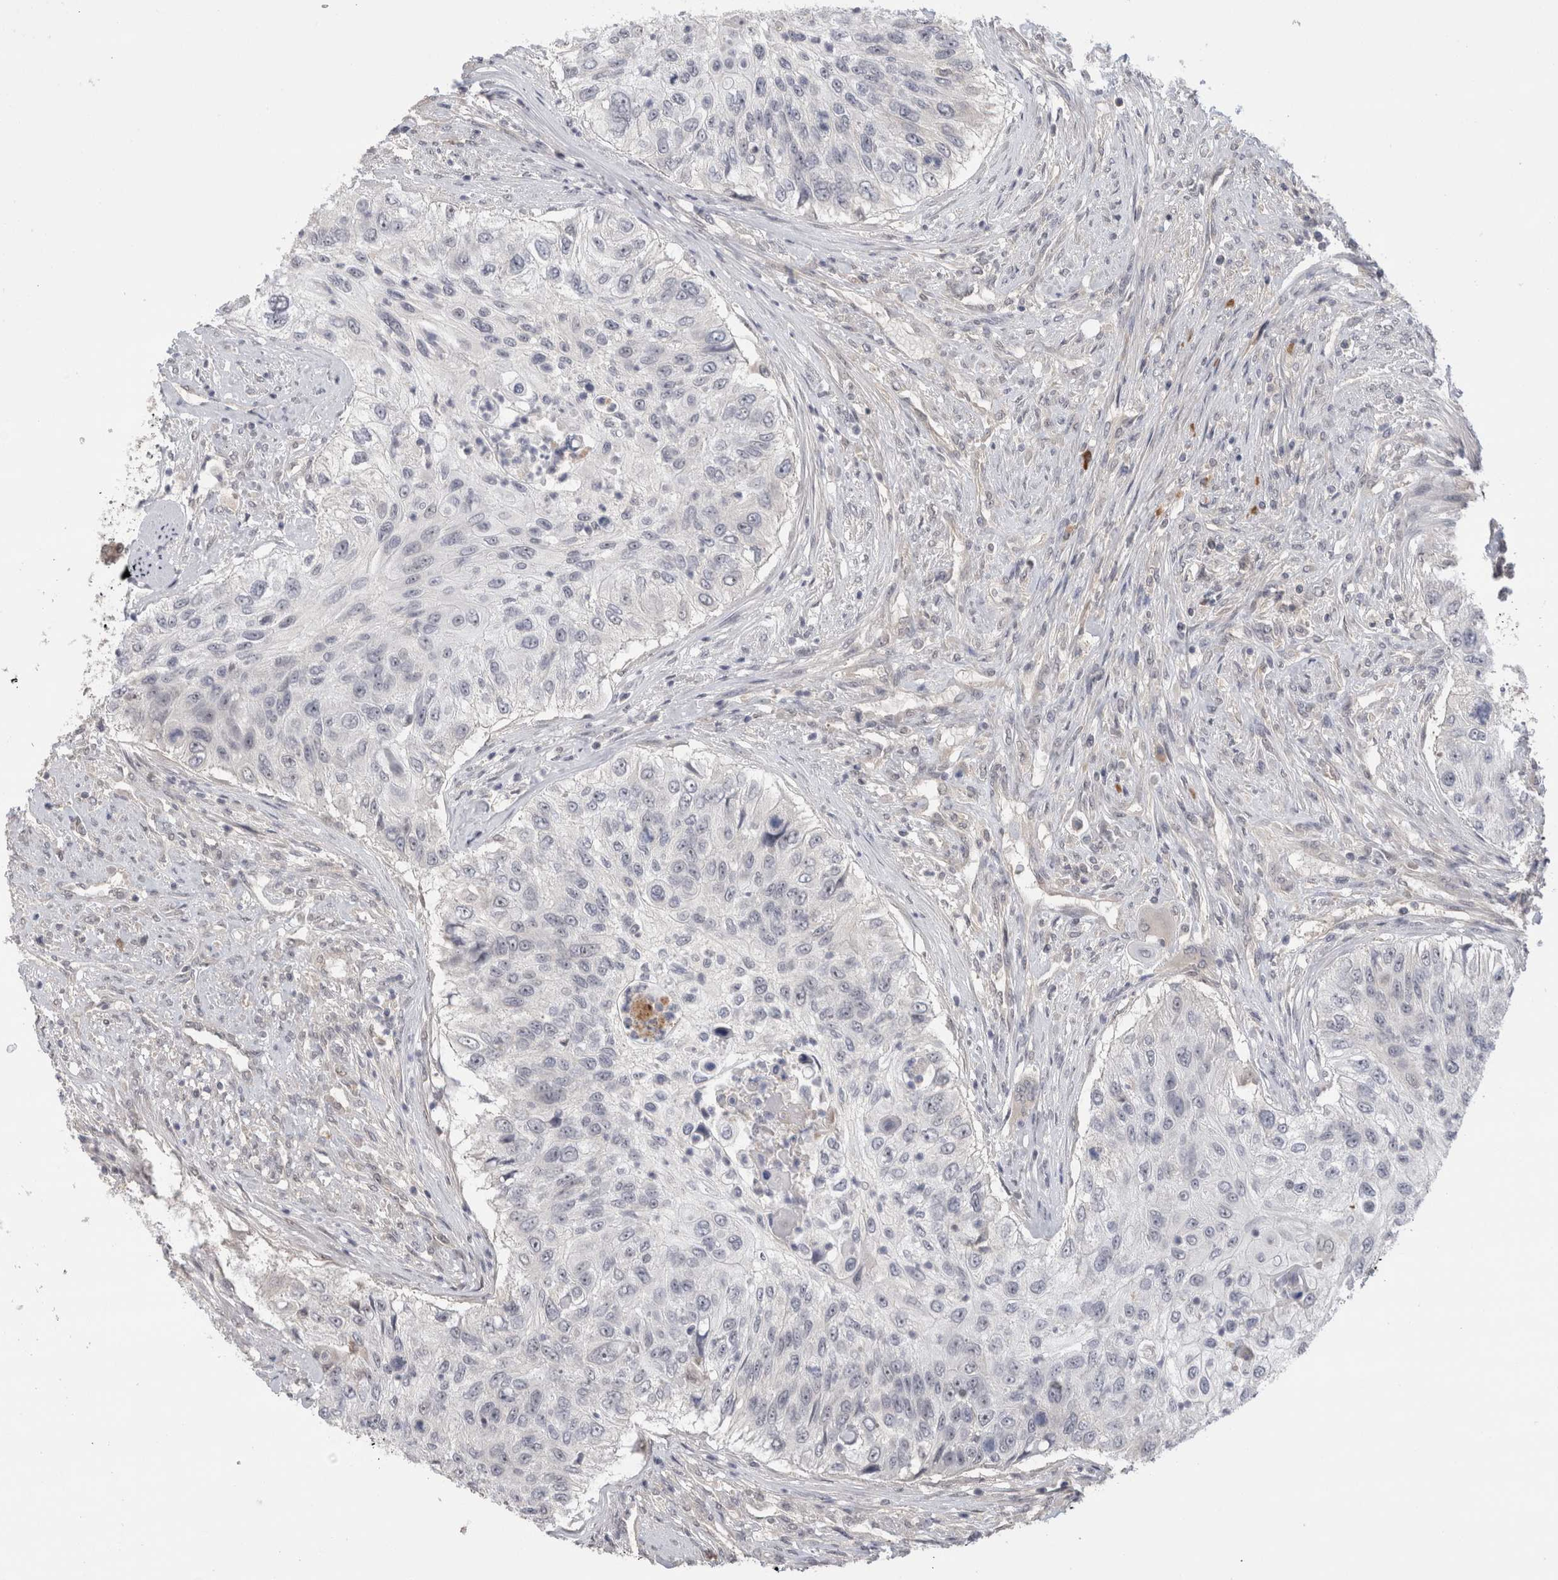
{"staining": {"intensity": "negative", "quantity": "none", "location": "none"}, "tissue": "urothelial cancer", "cell_type": "Tumor cells", "image_type": "cancer", "snomed": [{"axis": "morphology", "description": "Urothelial carcinoma, High grade"}, {"axis": "topography", "description": "Urinary bladder"}], "caption": "DAB immunohistochemical staining of human urothelial cancer shows no significant positivity in tumor cells.", "gene": "ZNF24", "patient": {"sex": "female", "age": 60}}